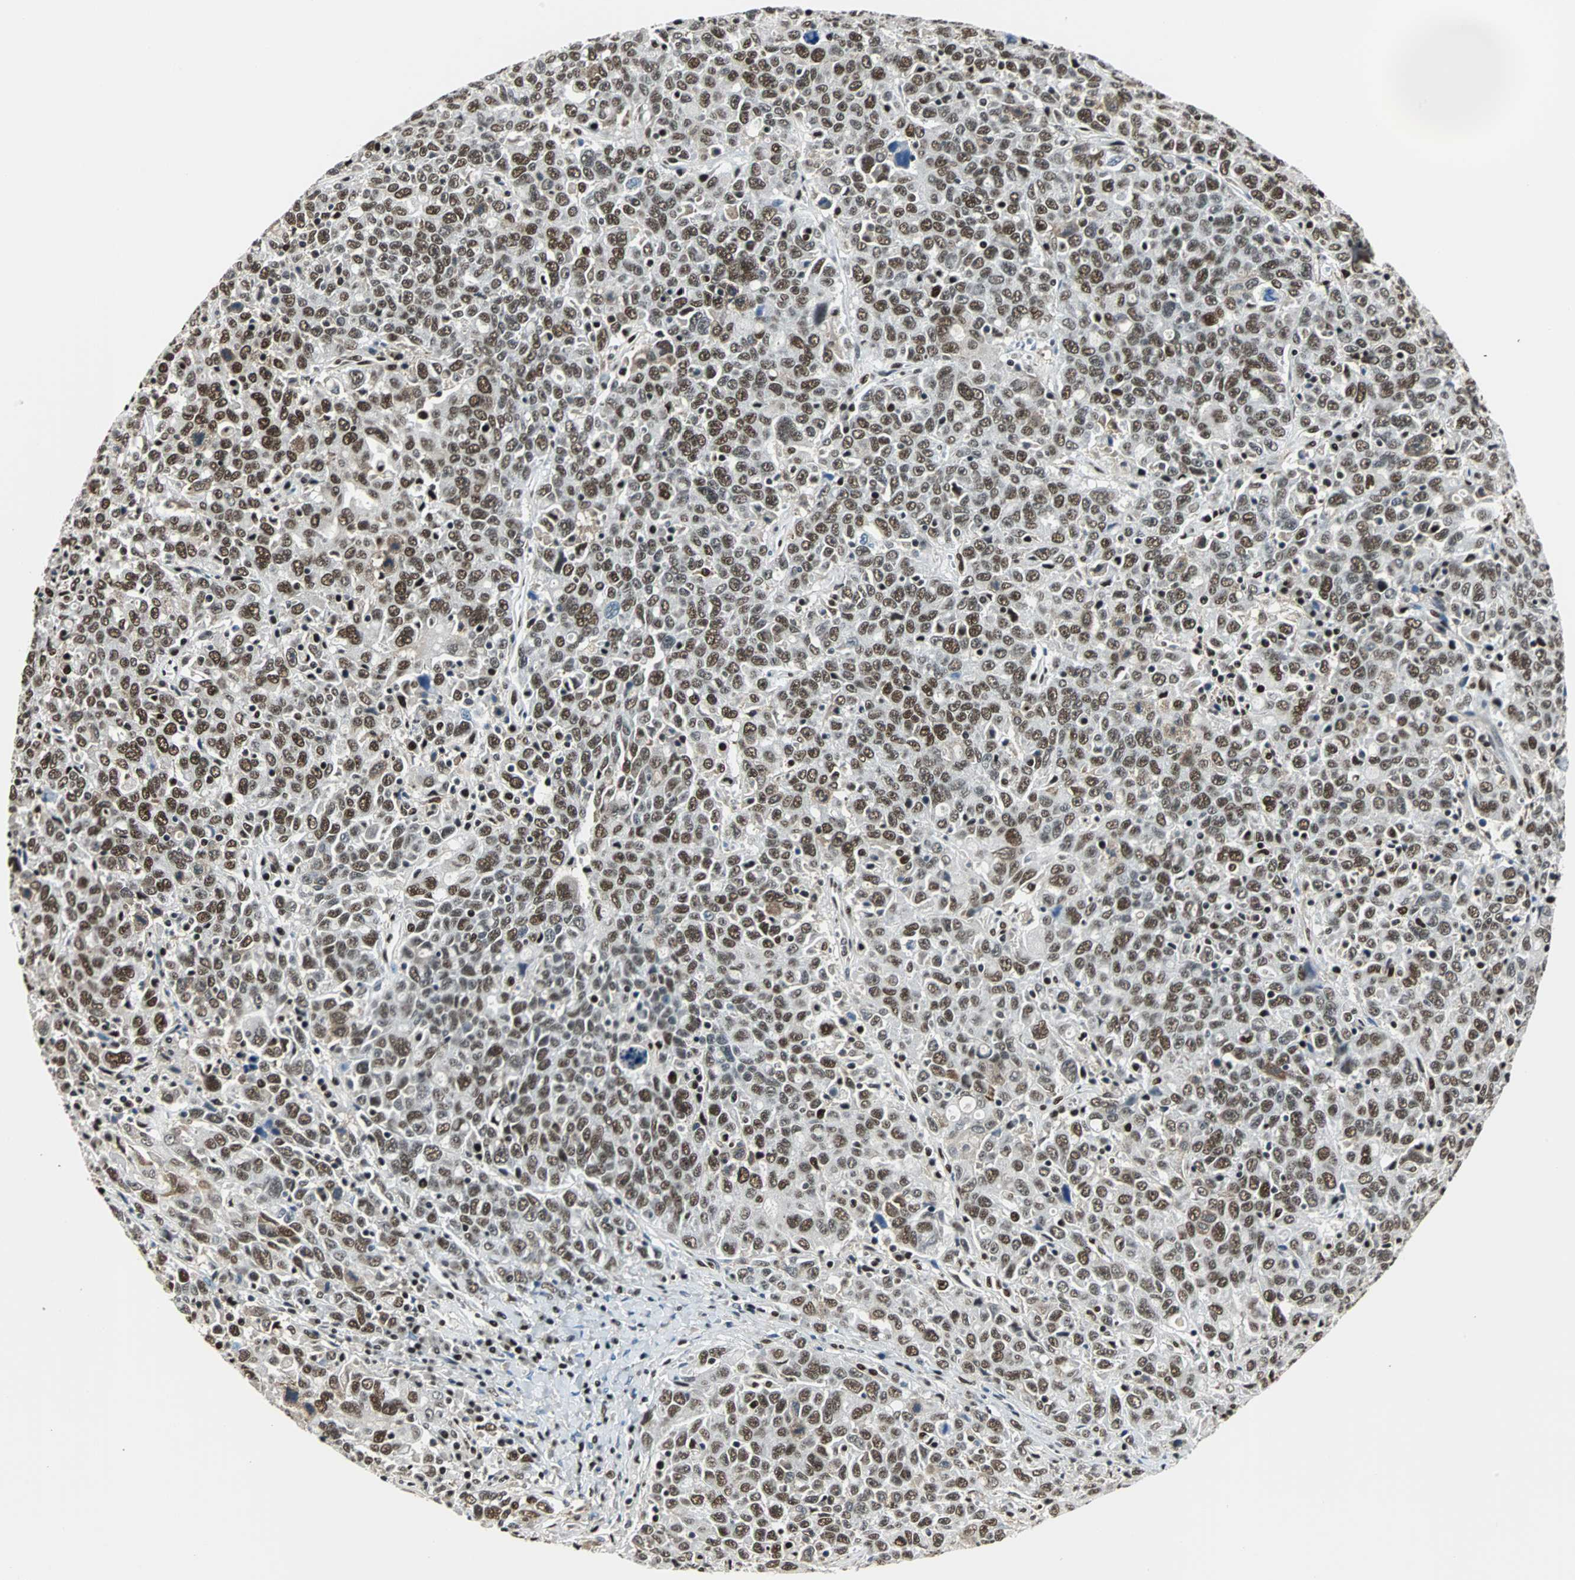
{"staining": {"intensity": "moderate", "quantity": ">75%", "location": "nuclear"}, "tissue": "ovarian cancer", "cell_type": "Tumor cells", "image_type": "cancer", "snomed": [{"axis": "morphology", "description": "Carcinoma, endometroid"}, {"axis": "topography", "description": "Ovary"}], "caption": "Endometroid carcinoma (ovarian) stained with IHC reveals moderate nuclear staining in about >75% of tumor cells.", "gene": "XRCC4", "patient": {"sex": "female", "age": 62}}